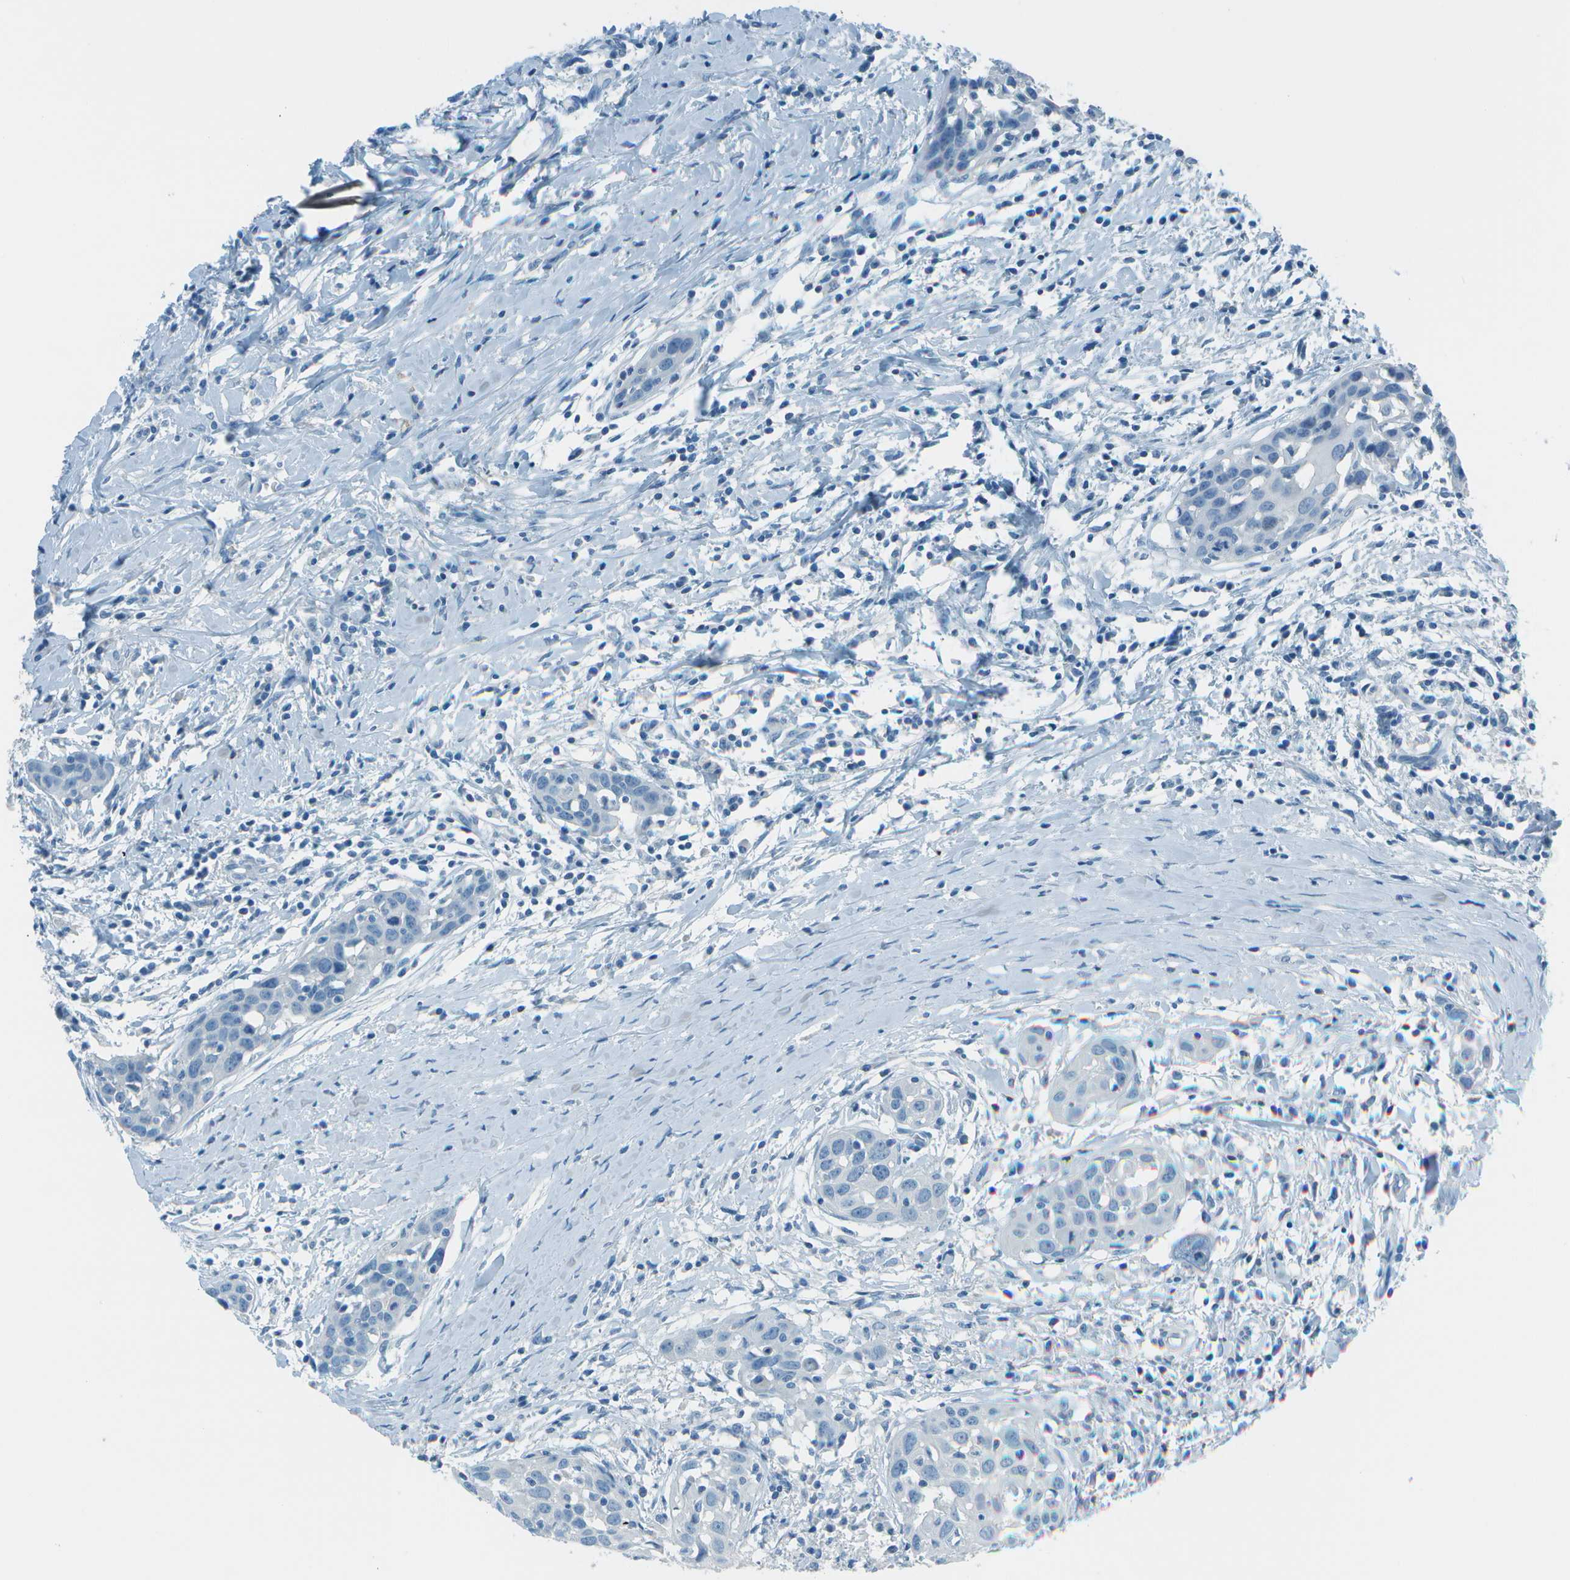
{"staining": {"intensity": "negative", "quantity": "none", "location": "none"}, "tissue": "head and neck cancer", "cell_type": "Tumor cells", "image_type": "cancer", "snomed": [{"axis": "morphology", "description": "Squamous cell carcinoma, NOS"}, {"axis": "topography", "description": "Oral tissue"}, {"axis": "topography", "description": "Head-Neck"}], "caption": "This is an immunohistochemistry image of head and neck squamous cell carcinoma. There is no staining in tumor cells.", "gene": "FGF1", "patient": {"sex": "female", "age": 50}}